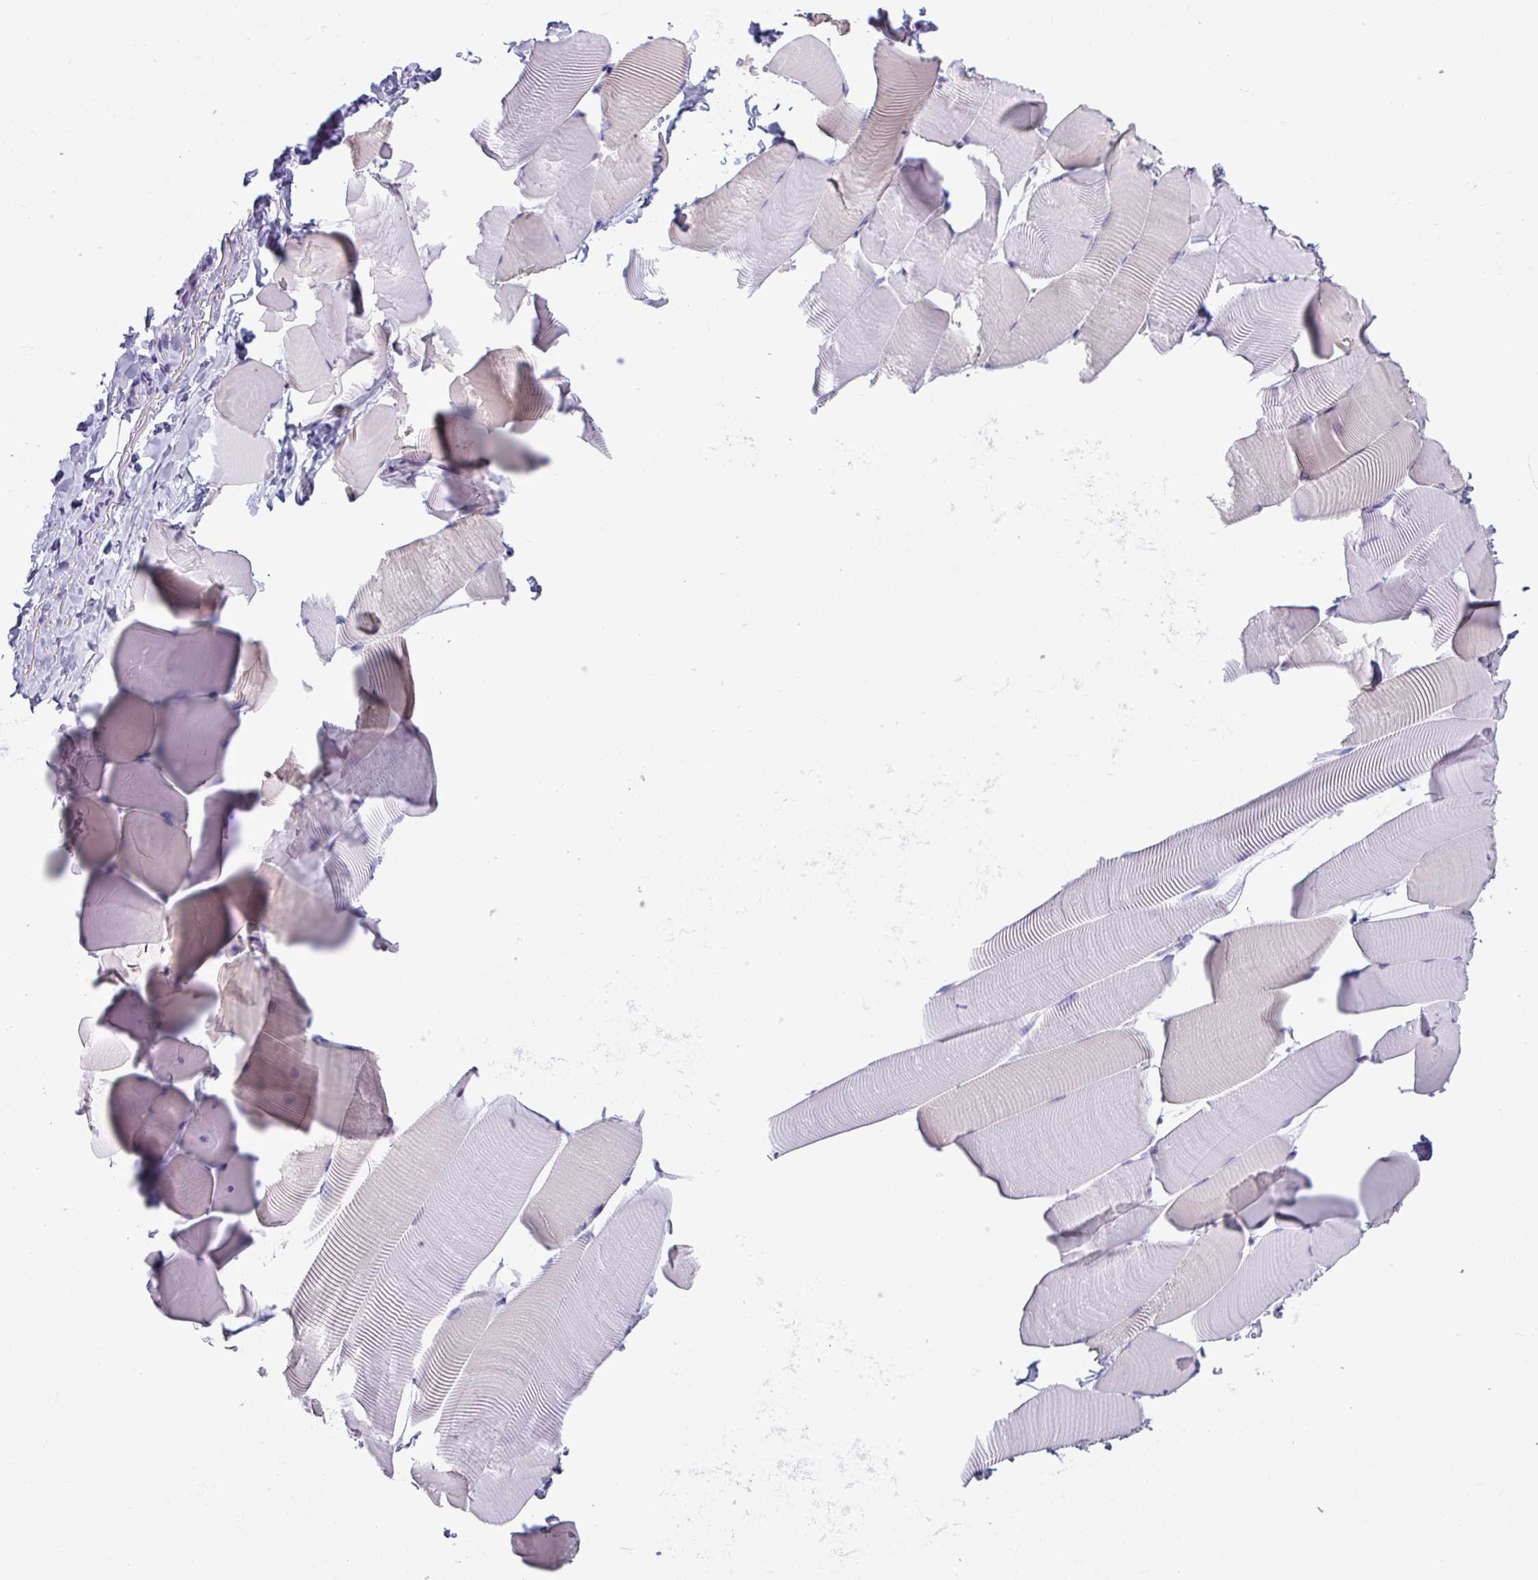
{"staining": {"intensity": "moderate", "quantity": "25%-75%", "location": "cytoplasmic/membranous"}, "tissue": "skeletal muscle", "cell_type": "Myocytes", "image_type": "normal", "snomed": [{"axis": "morphology", "description": "Normal tissue, NOS"}, {"axis": "topography", "description": "Skeletal muscle"}], "caption": "DAB (3,3'-diaminobenzidine) immunohistochemical staining of unremarkable skeletal muscle reveals moderate cytoplasmic/membranous protein staining in about 25%-75% of myocytes.", "gene": "CAMK1", "patient": {"sex": "male", "age": 25}}